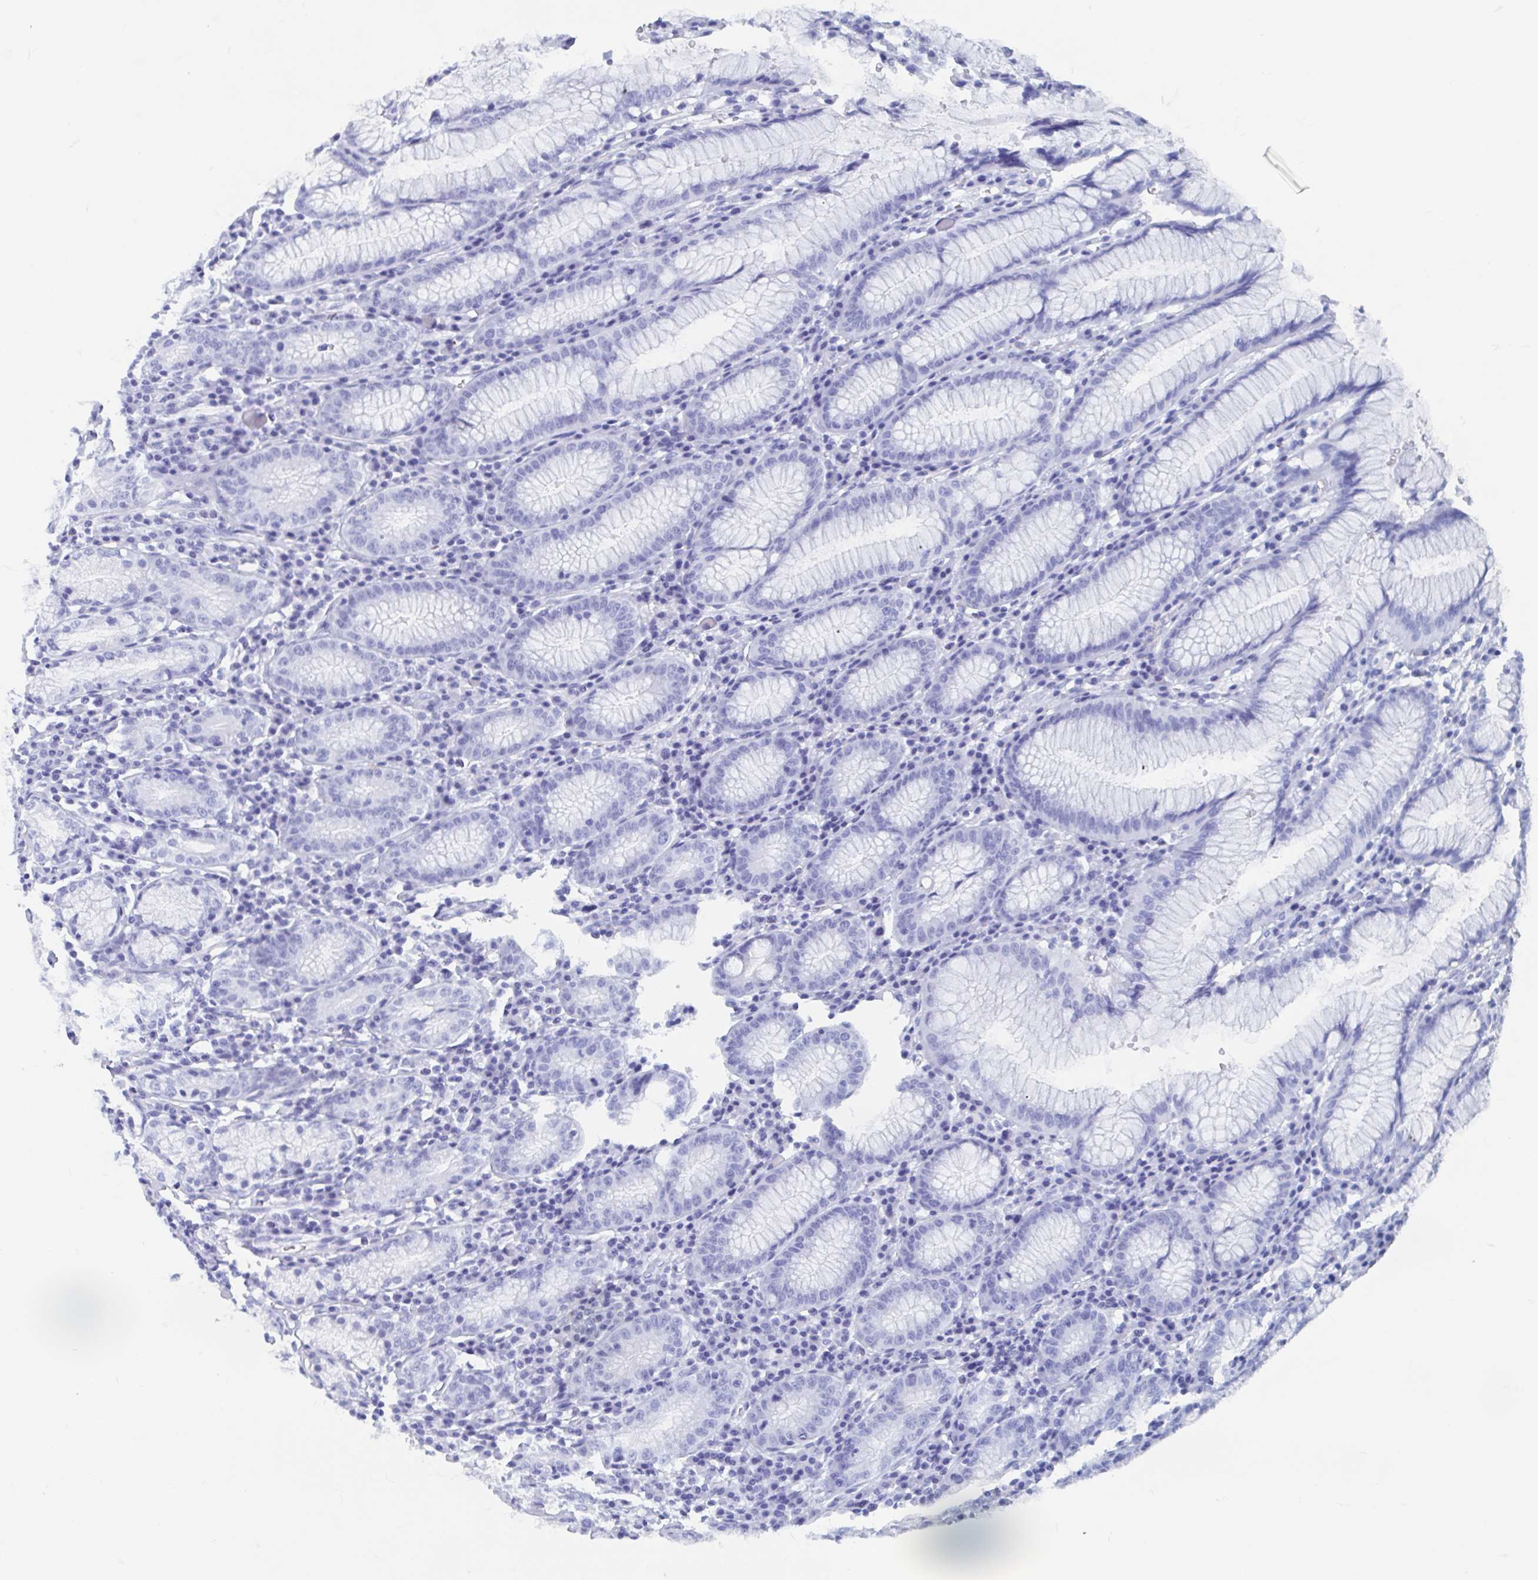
{"staining": {"intensity": "negative", "quantity": "none", "location": "none"}, "tissue": "stomach", "cell_type": "Glandular cells", "image_type": "normal", "snomed": [{"axis": "morphology", "description": "Normal tissue, NOS"}, {"axis": "topography", "description": "Stomach"}], "caption": "Stomach stained for a protein using IHC demonstrates no expression glandular cells.", "gene": "HDGFL1", "patient": {"sex": "male", "age": 55}}